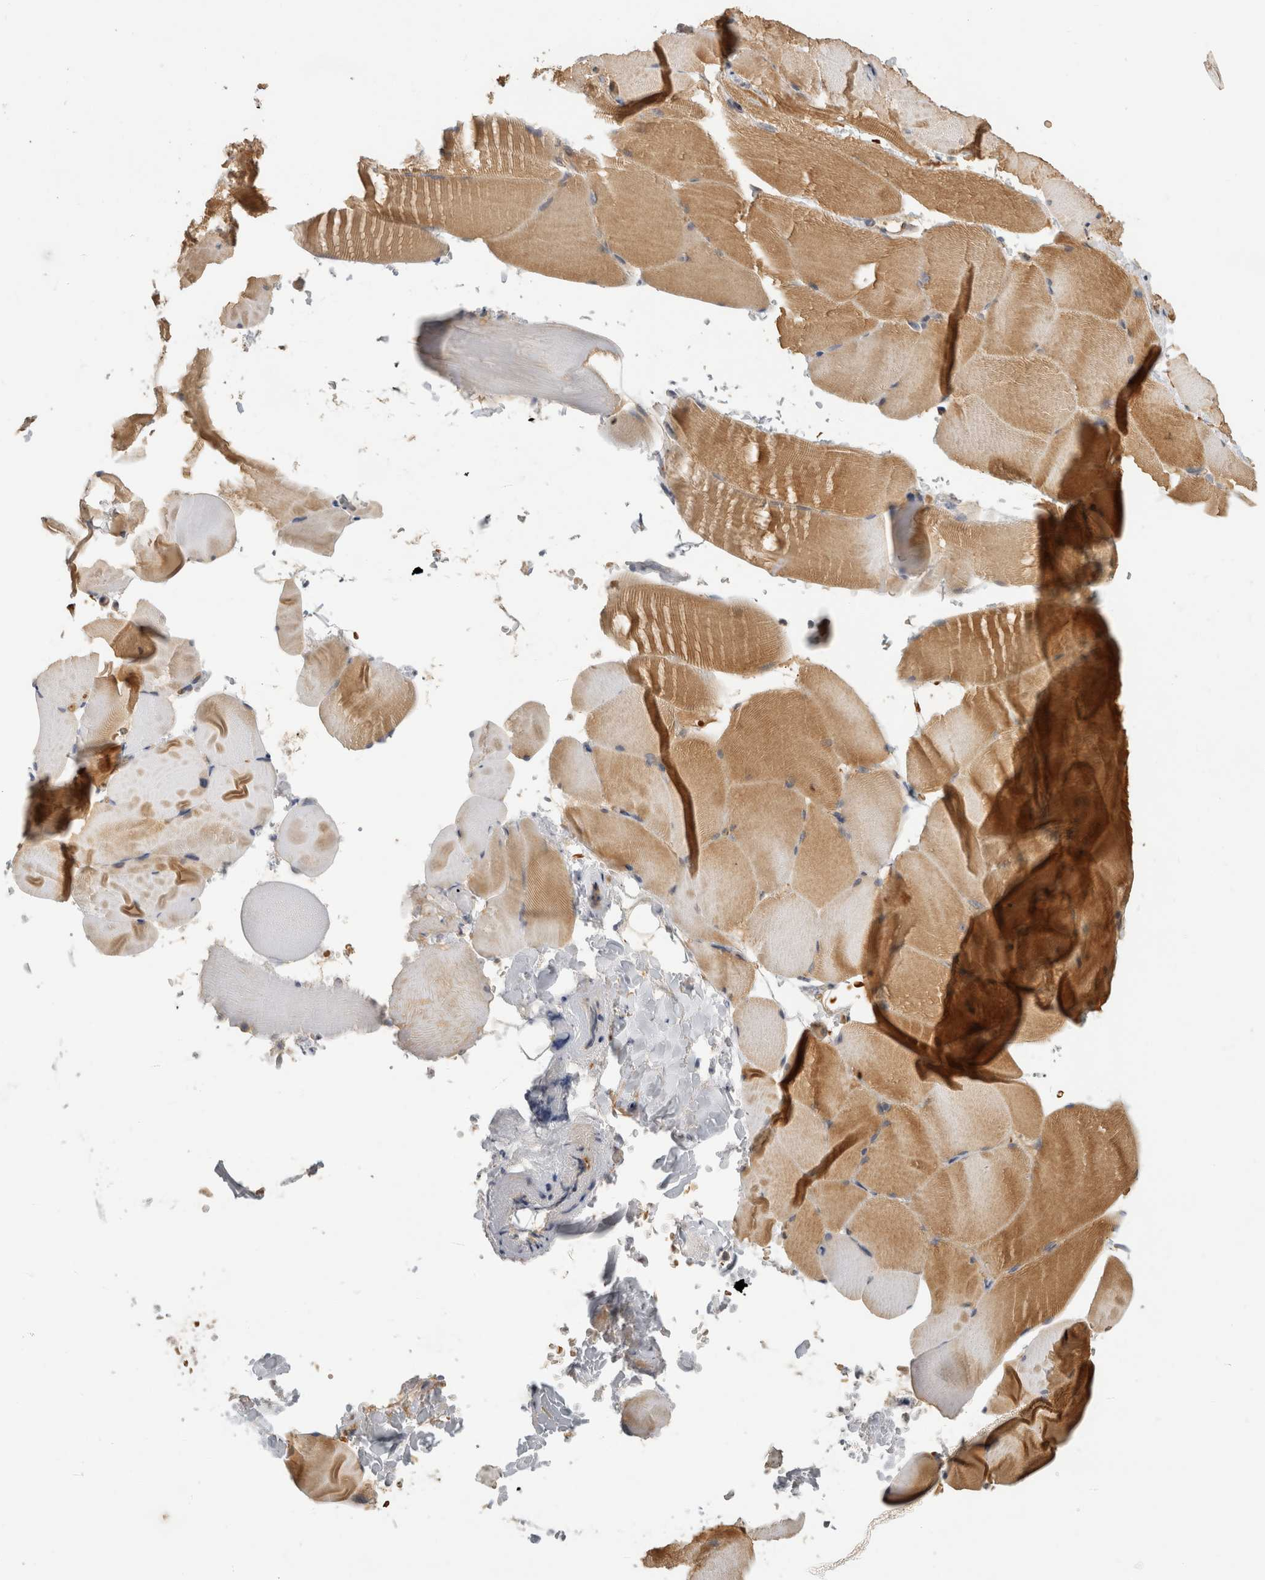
{"staining": {"intensity": "moderate", "quantity": "25%-75%", "location": "cytoplasmic/membranous"}, "tissue": "skeletal muscle", "cell_type": "Myocytes", "image_type": "normal", "snomed": [{"axis": "morphology", "description": "Normal tissue, NOS"}, {"axis": "topography", "description": "Skeletal muscle"}, {"axis": "topography", "description": "Parathyroid gland"}], "caption": "The photomicrograph shows immunohistochemical staining of benign skeletal muscle. There is moderate cytoplasmic/membranous positivity is present in about 25%-75% of myocytes. (DAB IHC with brightfield microscopy, high magnification).", "gene": "APOL2", "patient": {"sex": "female", "age": 37}}